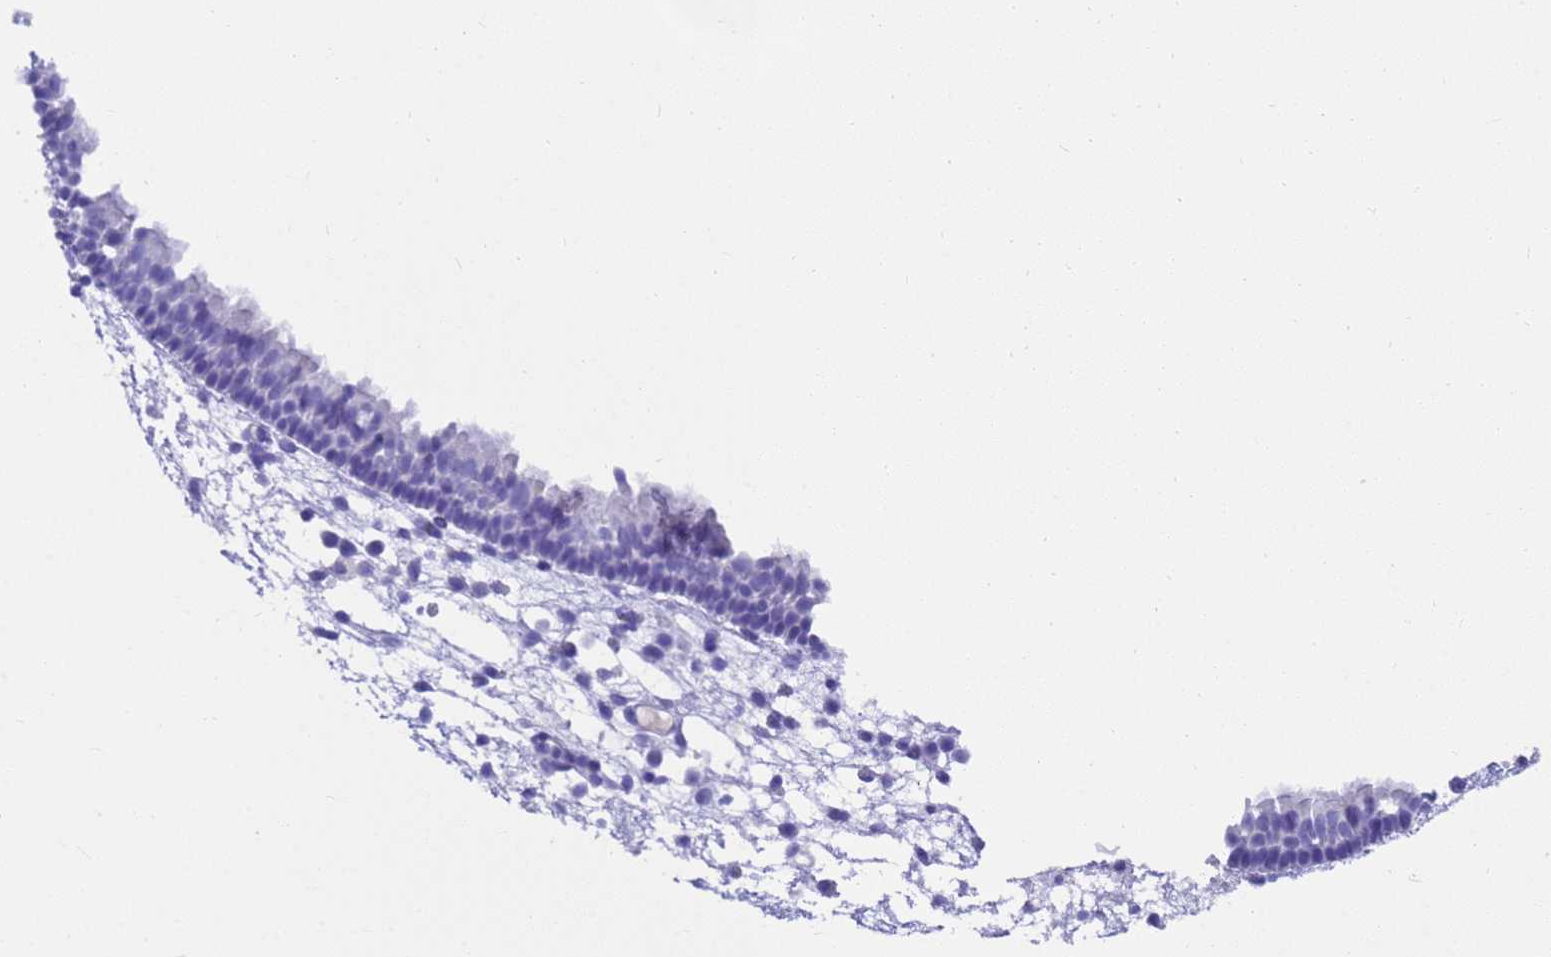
{"staining": {"intensity": "negative", "quantity": "none", "location": "none"}, "tissue": "nasopharynx", "cell_type": "Respiratory epithelial cells", "image_type": "normal", "snomed": [{"axis": "morphology", "description": "Normal tissue, NOS"}, {"axis": "morphology", "description": "Inflammation, NOS"}, {"axis": "morphology", "description": "Malignant melanoma, Metastatic site"}, {"axis": "topography", "description": "Nasopharynx"}], "caption": "Respiratory epithelial cells show no significant protein positivity in normal nasopharynx. The staining is performed using DAB brown chromogen with nuclei counter-stained in using hematoxylin.", "gene": "MS4A13", "patient": {"sex": "male", "age": 70}}